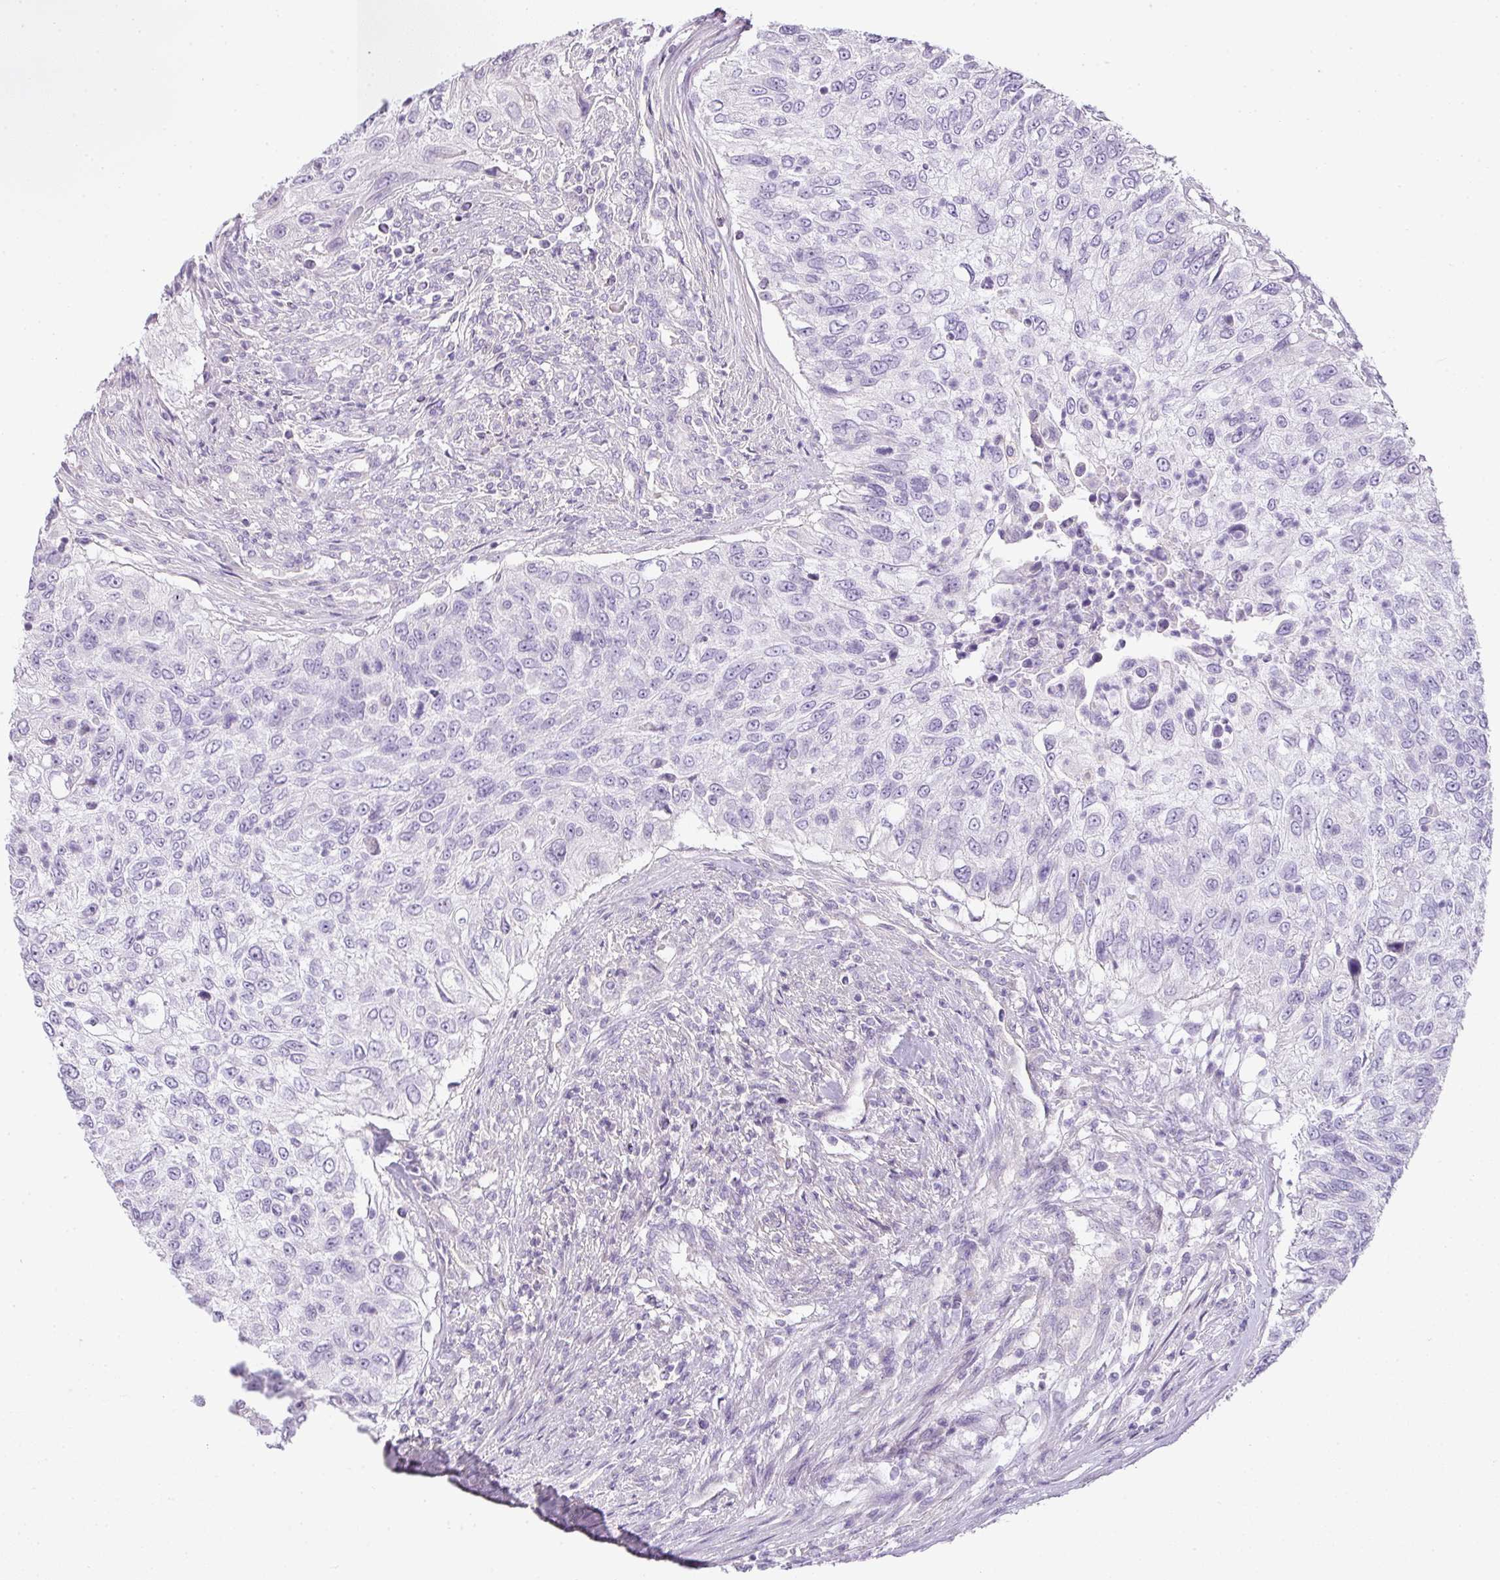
{"staining": {"intensity": "negative", "quantity": "none", "location": "none"}, "tissue": "urothelial cancer", "cell_type": "Tumor cells", "image_type": "cancer", "snomed": [{"axis": "morphology", "description": "Urothelial carcinoma, High grade"}, {"axis": "topography", "description": "Urinary bladder"}], "caption": "Urothelial carcinoma (high-grade) was stained to show a protein in brown. There is no significant staining in tumor cells.", "gene": "RAX2", "patient": {"sex": "female", "age": 60}}